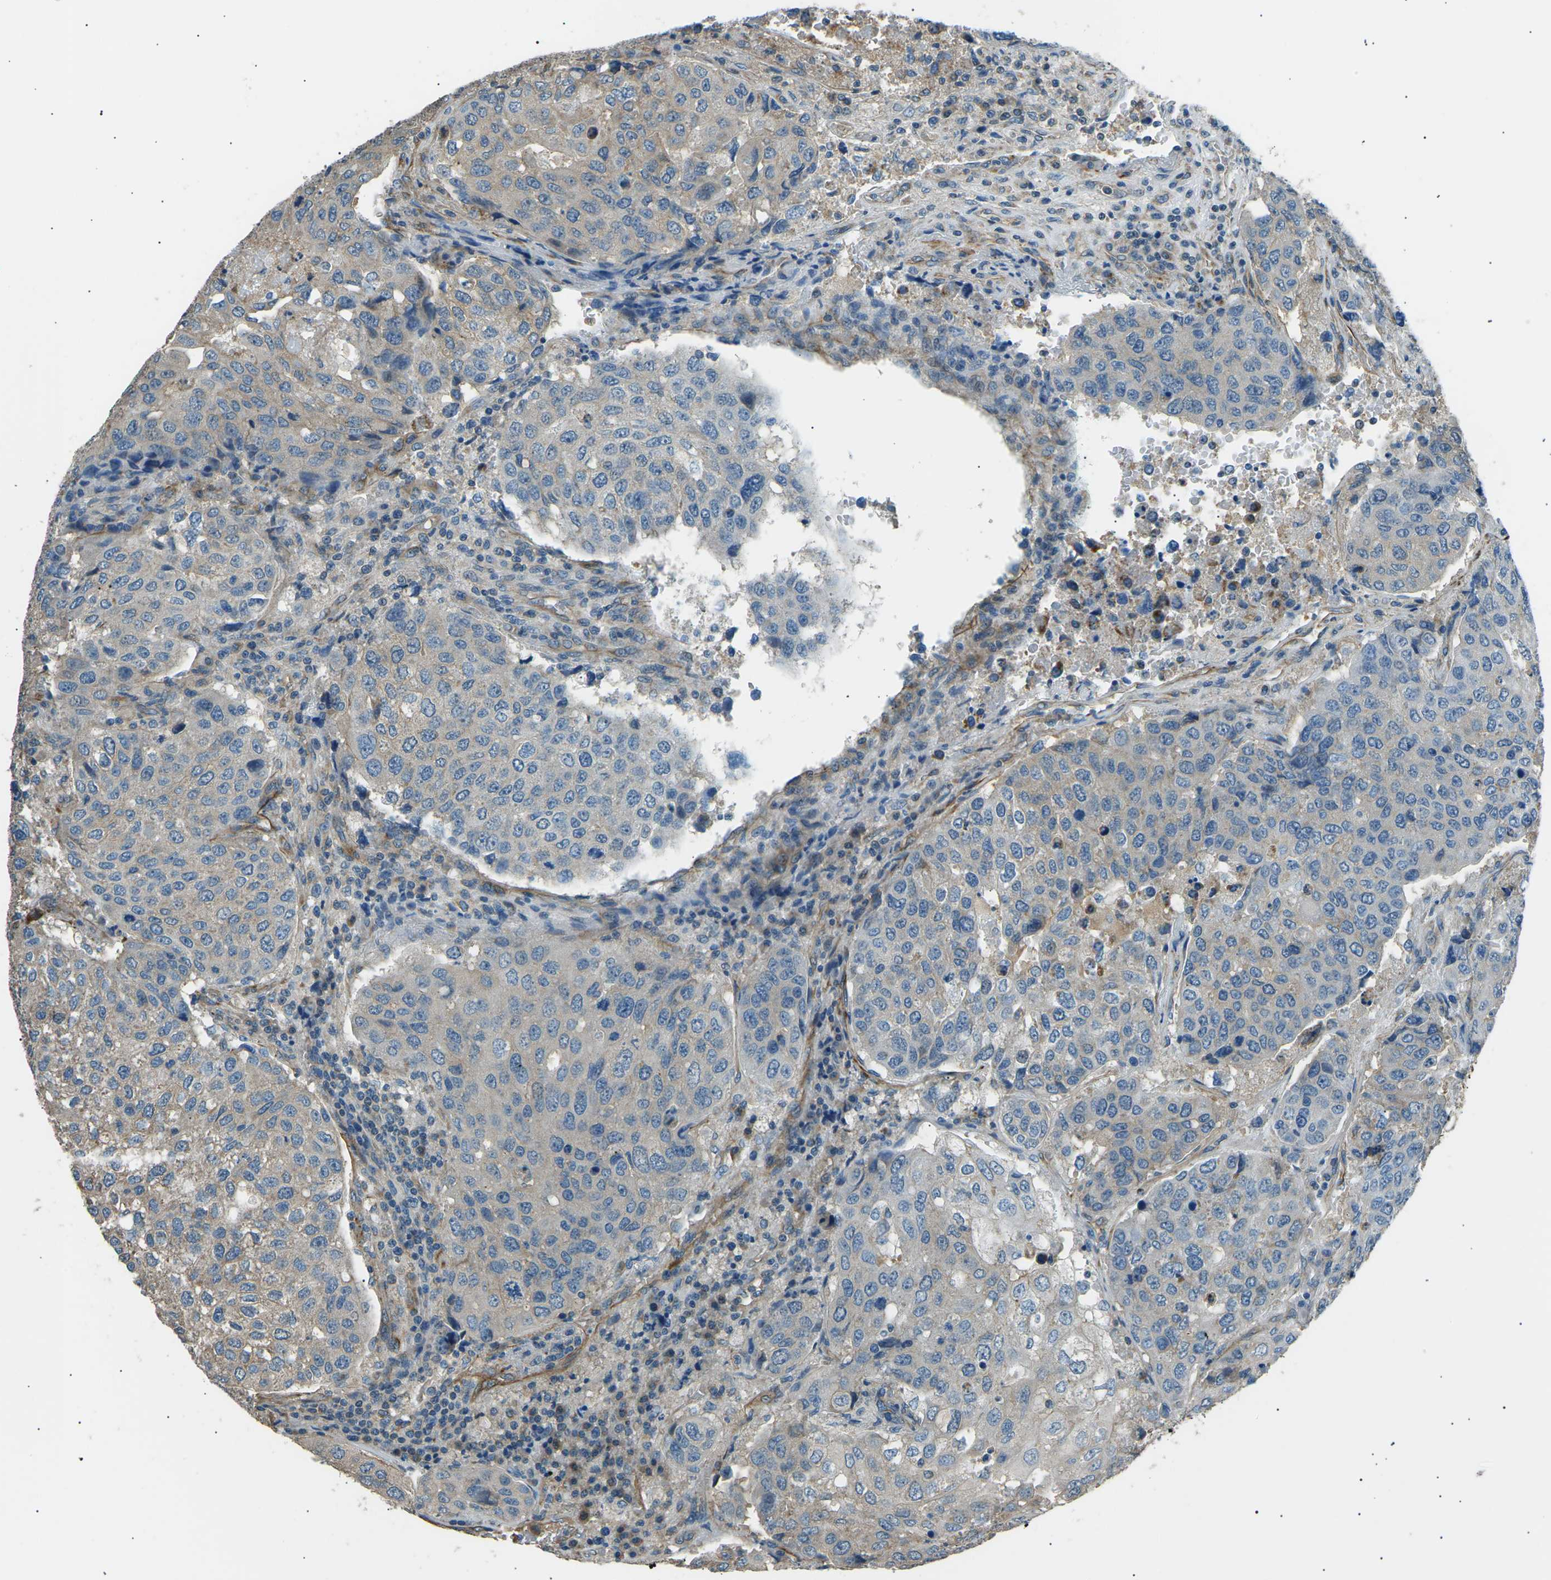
{"staining": {"intensity": "weak", "quantity": "25%-75%", "location": "cytoplasmic/membranous"}, "tissue": "urothelial cancer", "cell_type": "Tumor cells", "image_type": "cancer", "snomed": [{"axis": "morphology", "description": "Urothelial carcinoma, High grade"}, {"axis": "topography", "description": "Lymph node"}, {"axis": "topography", "description": "Urinary bladder"}], "caption": "Weak cytoplasmic/membranous staining for a protein is present in approximately 25%-75% of tumor cells of high-grade urothelial carcinoma using IHC.", "gene": "SLK", "patient": {"sex": "male", "age": 51}}